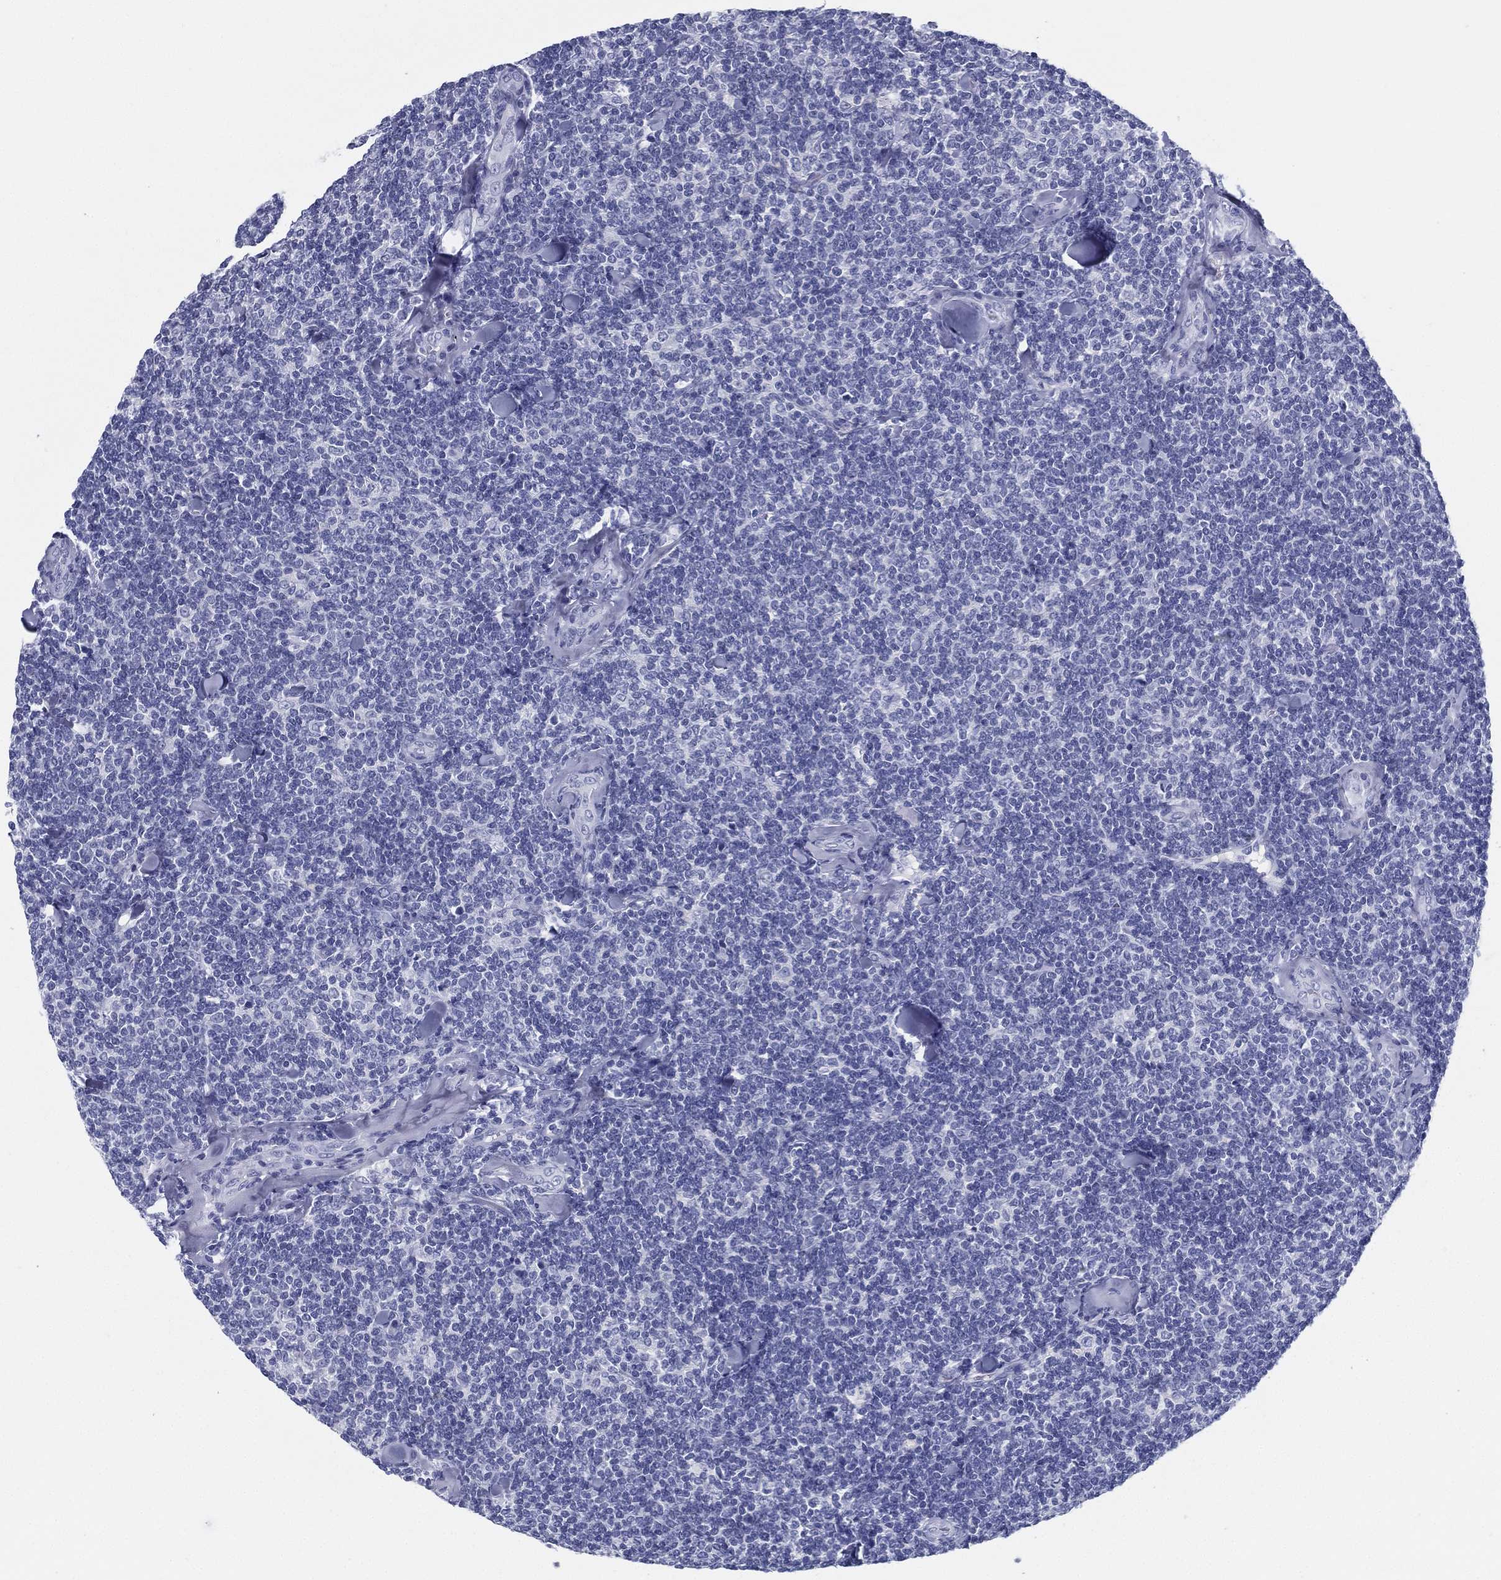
{"staining": {"intensity": "negative", "quantity": "none", "location": "none"}, "tissue": "lymphoma", "cell_type": "Tumor cells", "image_type": "cancer", "snomed": [{"axis": "morphology", "description": "Malignant lymphoma, non-Hodgkin's type, Low grade"}, {"axis": "topography", "description": "Lymph node"}], "caption": "Immunohistochemistry (IHC) histopathology image of low-grade malignant lymphoma, non-Hodgkin's type stained for a protein (brown), which demonstrates no positivity in tumor cells.", "gene": "TMEM252", "patient": {"sex": "female", "age": 56}}